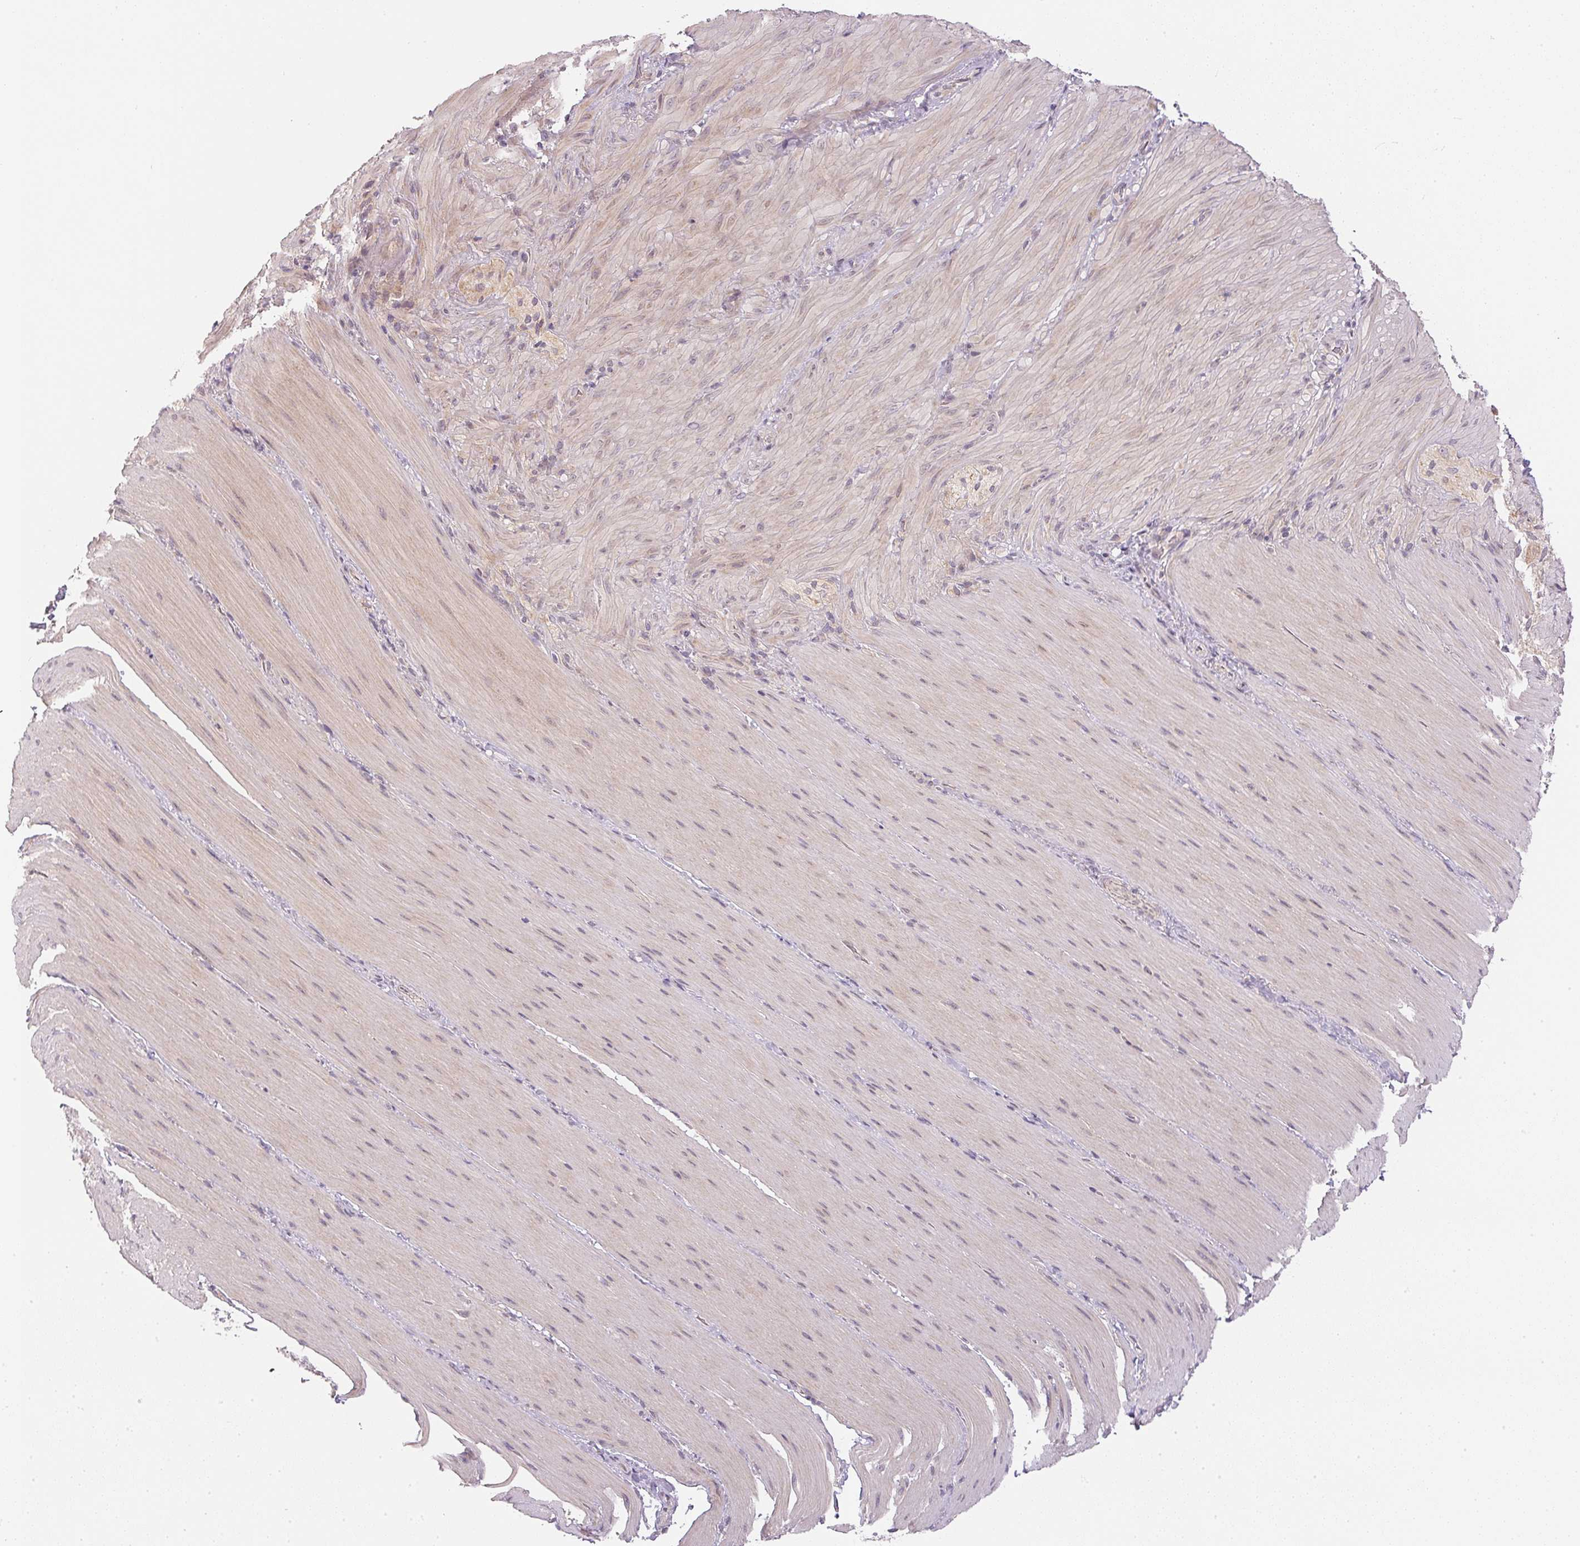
{"staining": {"intensity": "weak", "quantity": "<25%", "location": "cytoplasmic/membranous"}, "tissue": "smooth muscle", "cell_type": "Smooth muscle cells", "image_type": "normal", "snomed": [{"axis": "morphology", "description": "Normal tissue, NOS"}, {"axis": "topography", "description": "Smooth muscle"}, {"axis": "topography", "description": "Colon"}], "caption": "This is a photomicrograph of immunohistochemistry staining of unremarkable smooth muscle, which shows no positivity in smooth muscle cells.", "gene": "TTC23L", "patient": {"sex": "male", "age": 73}}